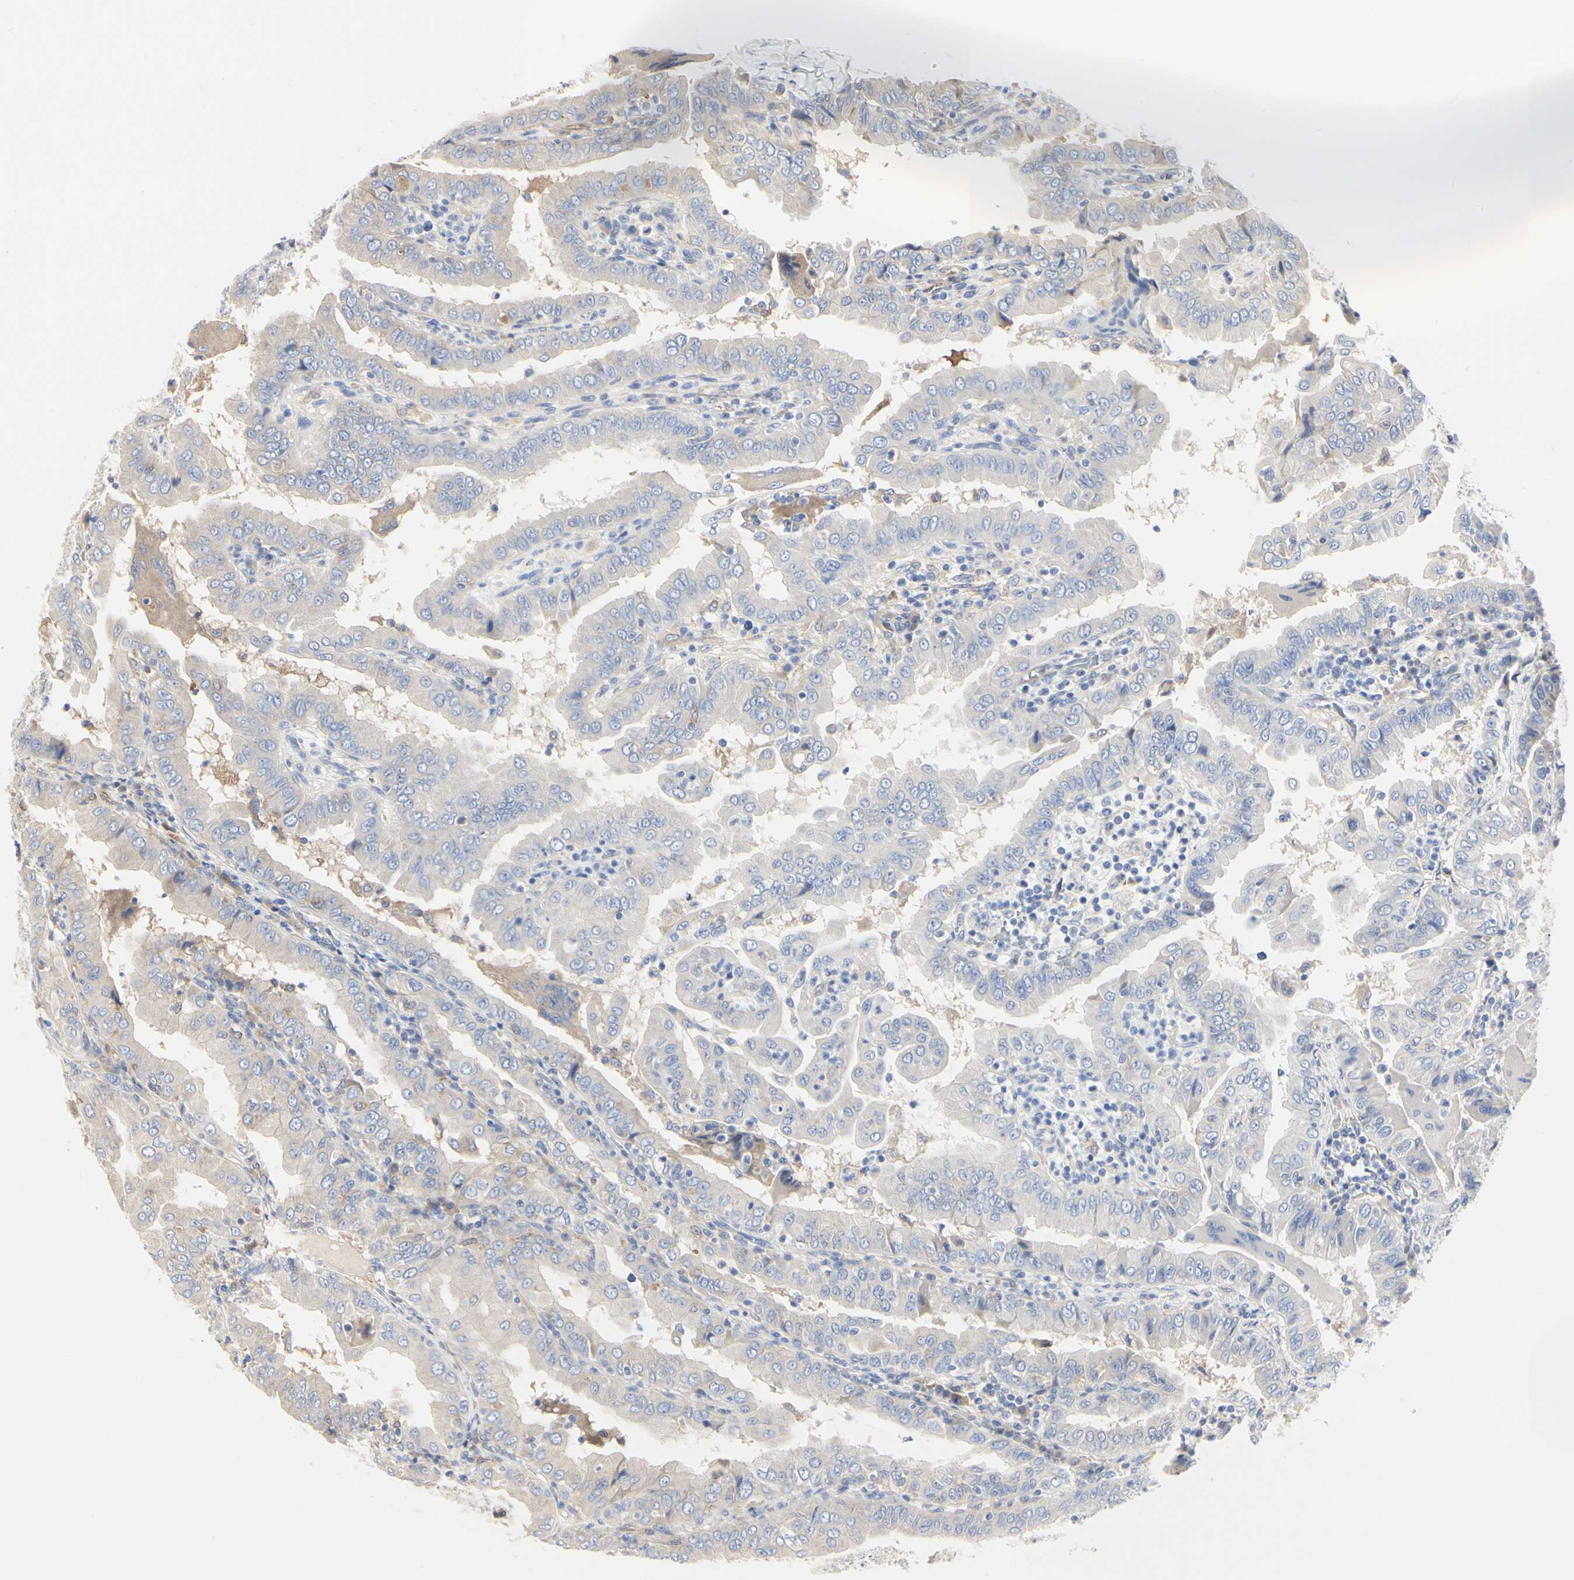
{"staining": {"intensity": "weak", "quantity": ">75%", "location": "cytoplasmic/membranous"}, "tissue": "thyroid cancer", "cell_type": "Tumor cells", "image_type": "cancer", "snomed": [{"axis": "morphology", "description": "Papillary adenocarcinoma, NOS"}, {"axis": "topography", "description": "Thyroid gland"}], "caption": "Immunohistochemistry (IHC) image of neoplastic tissue: thyroid cancer stained using immunohistochemistry reveals low levels of weak protein expression localized specifically in the cytoplasmic/membranous of tumor cells, appearing as a cytoplasmic/membranous brown color.", "gene": "C3orf52", "patient": {"sex": "male", "age": 33}}